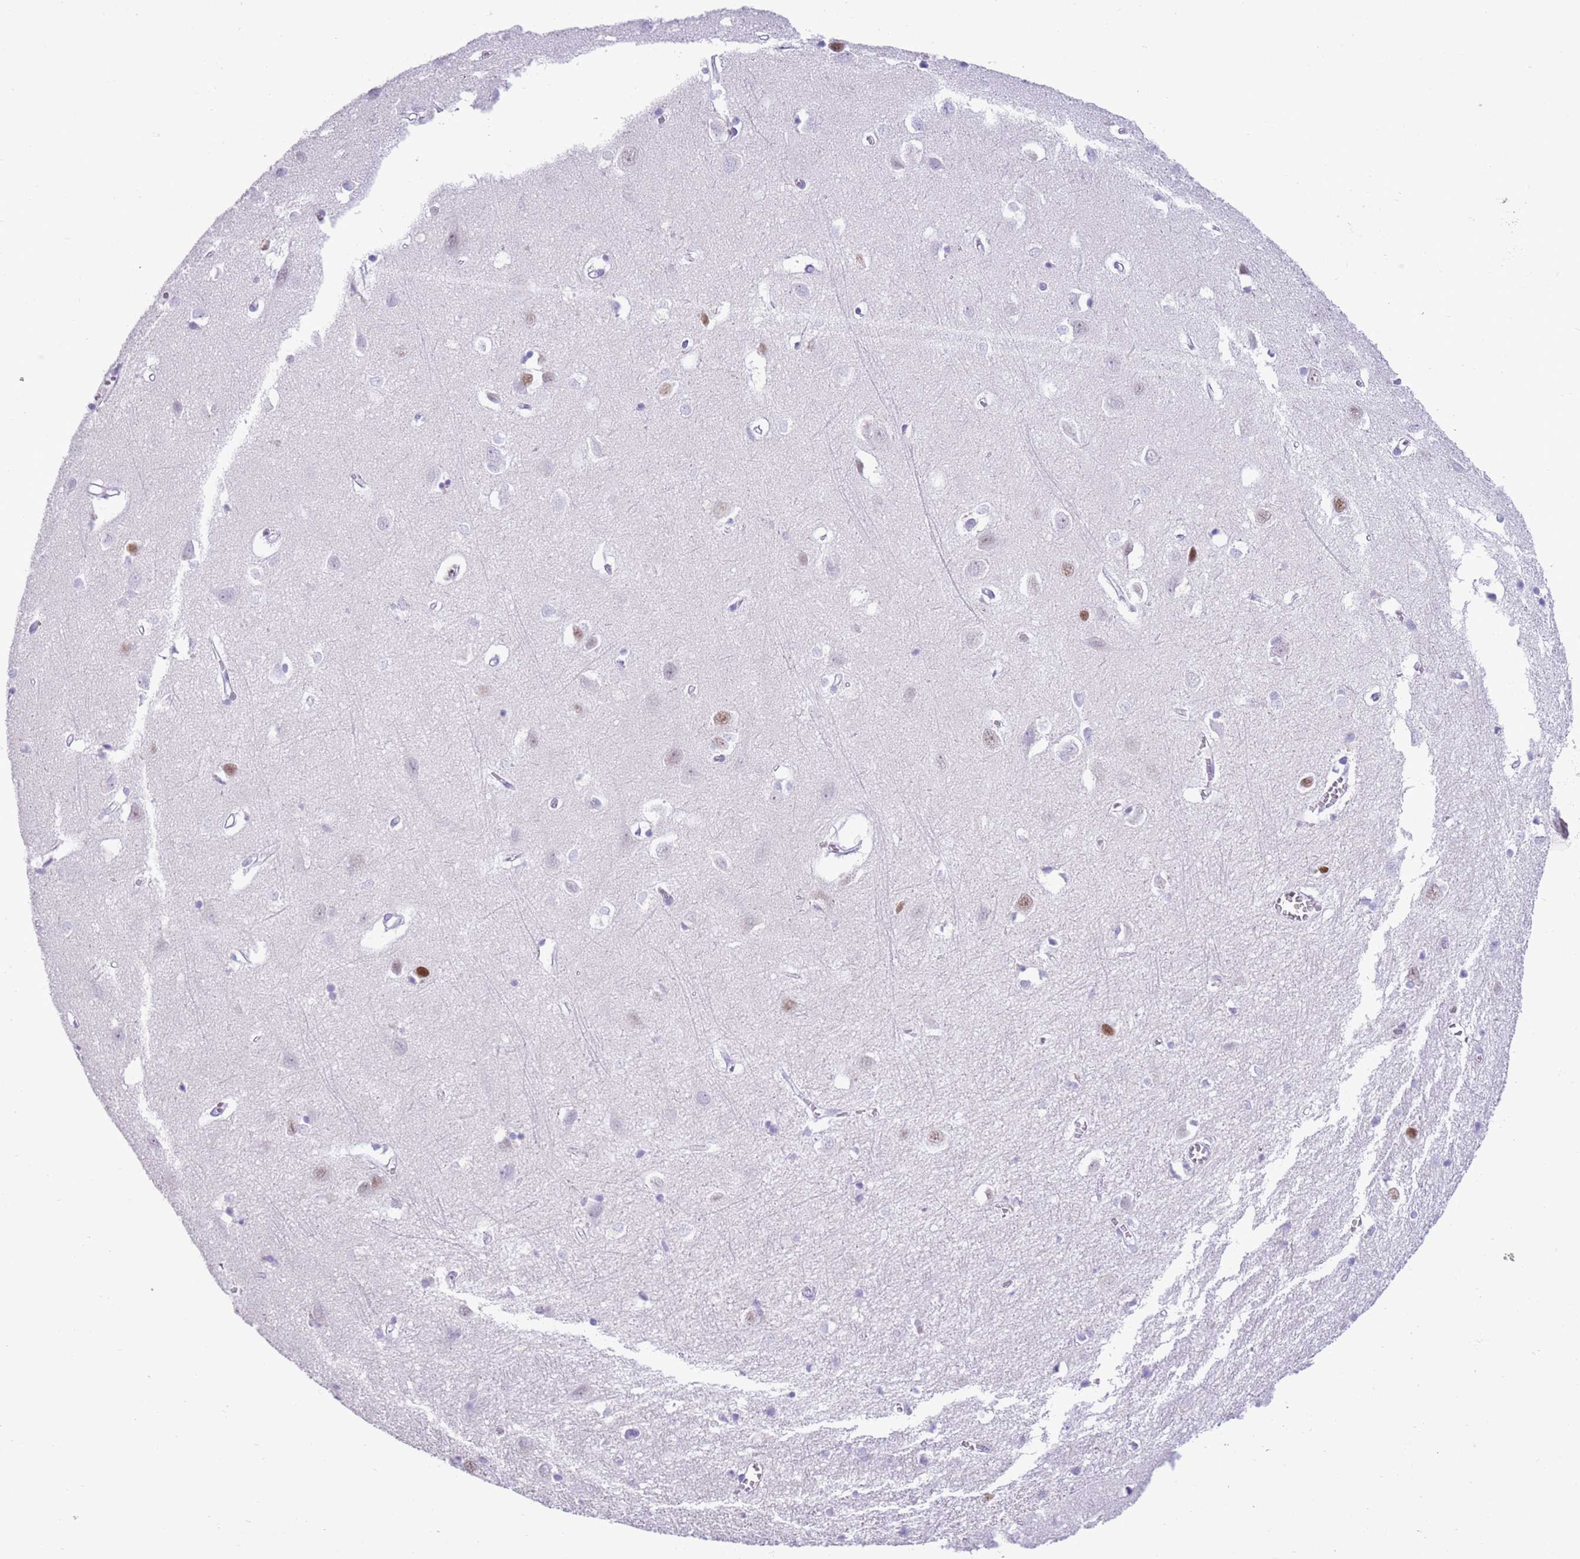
{"staining": {"intensity": "negative", "quantity": "none", "location": "none"}, "tissue": "cerebral cortex", "cell_type": "Endothelial cells", "image_type": "normal", "snomed": [{"axis": "morphology", "description": "Normal tissue, NOS"}, {"axis": "topography", "description": "Cerebral cortex"}], "caption": "IHC micrograph of benign cerebral cortex: cerebral cortex stained with DAB (3,3'-diaminobenzidine) exhibits no significant protein expression in endothelial cells.", "gene": "BCL11B", "patient": {"sex": "female", "age": 64}}